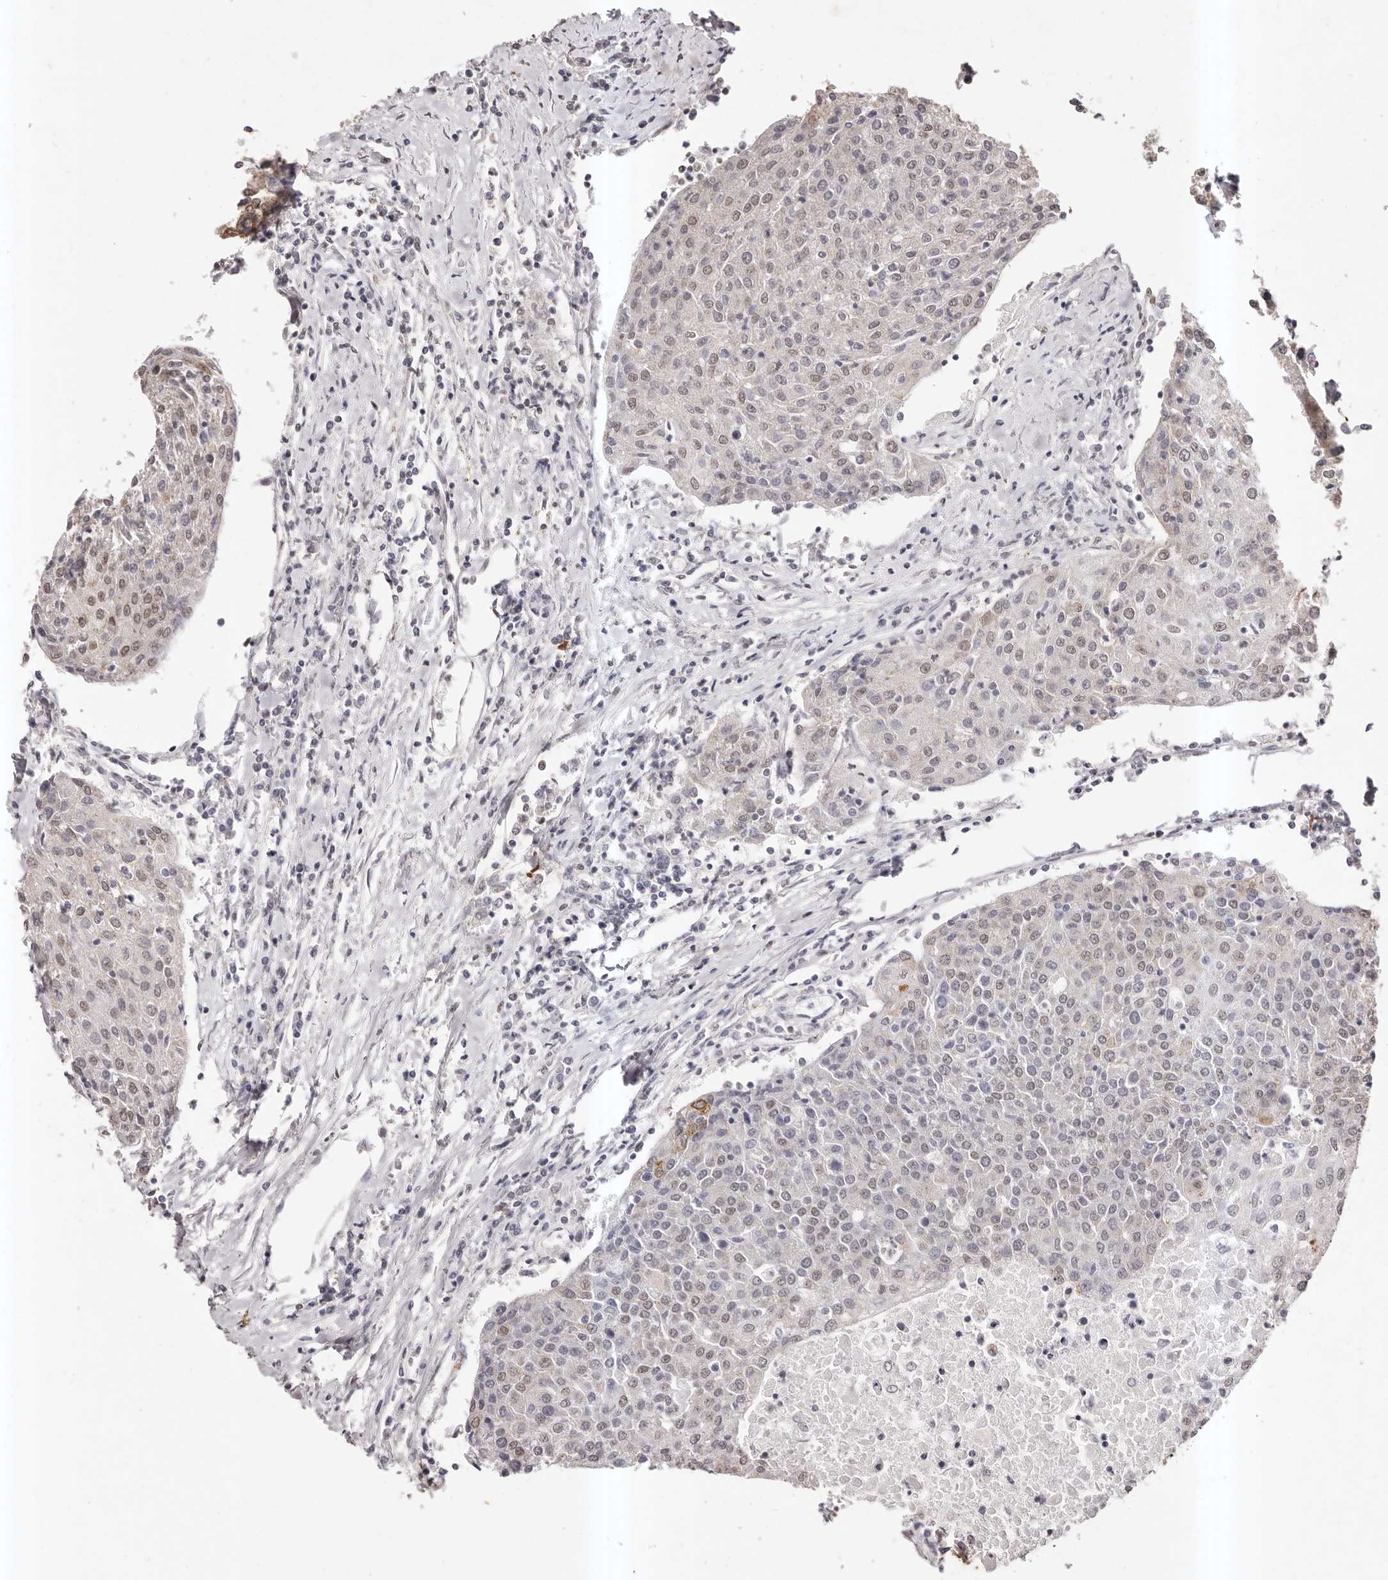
{"staining": {"intensity": "weak", "quantity": "25%-75%", "location": "cytoplasmic/membranous,nuclear"}, "tissue": "urothelial cancer", "cell_type": "Tumor cells", "image_type": "cancer", "snomed": [{"axis": "morphology", "description": "Urothelial carcinoma, High grade"}, {"axis": "topography", "description": "Urinary bladder"}], "caption": "Protein expression analysis of human urothelial carcinoma (high-grade) reveals weak cytoplasmic/membranous and nuclear positivity in approximately 25%-75% of tumor cells.", "gene": "RPS6KA5", "patient": {"sex": "female", "age": 85}}